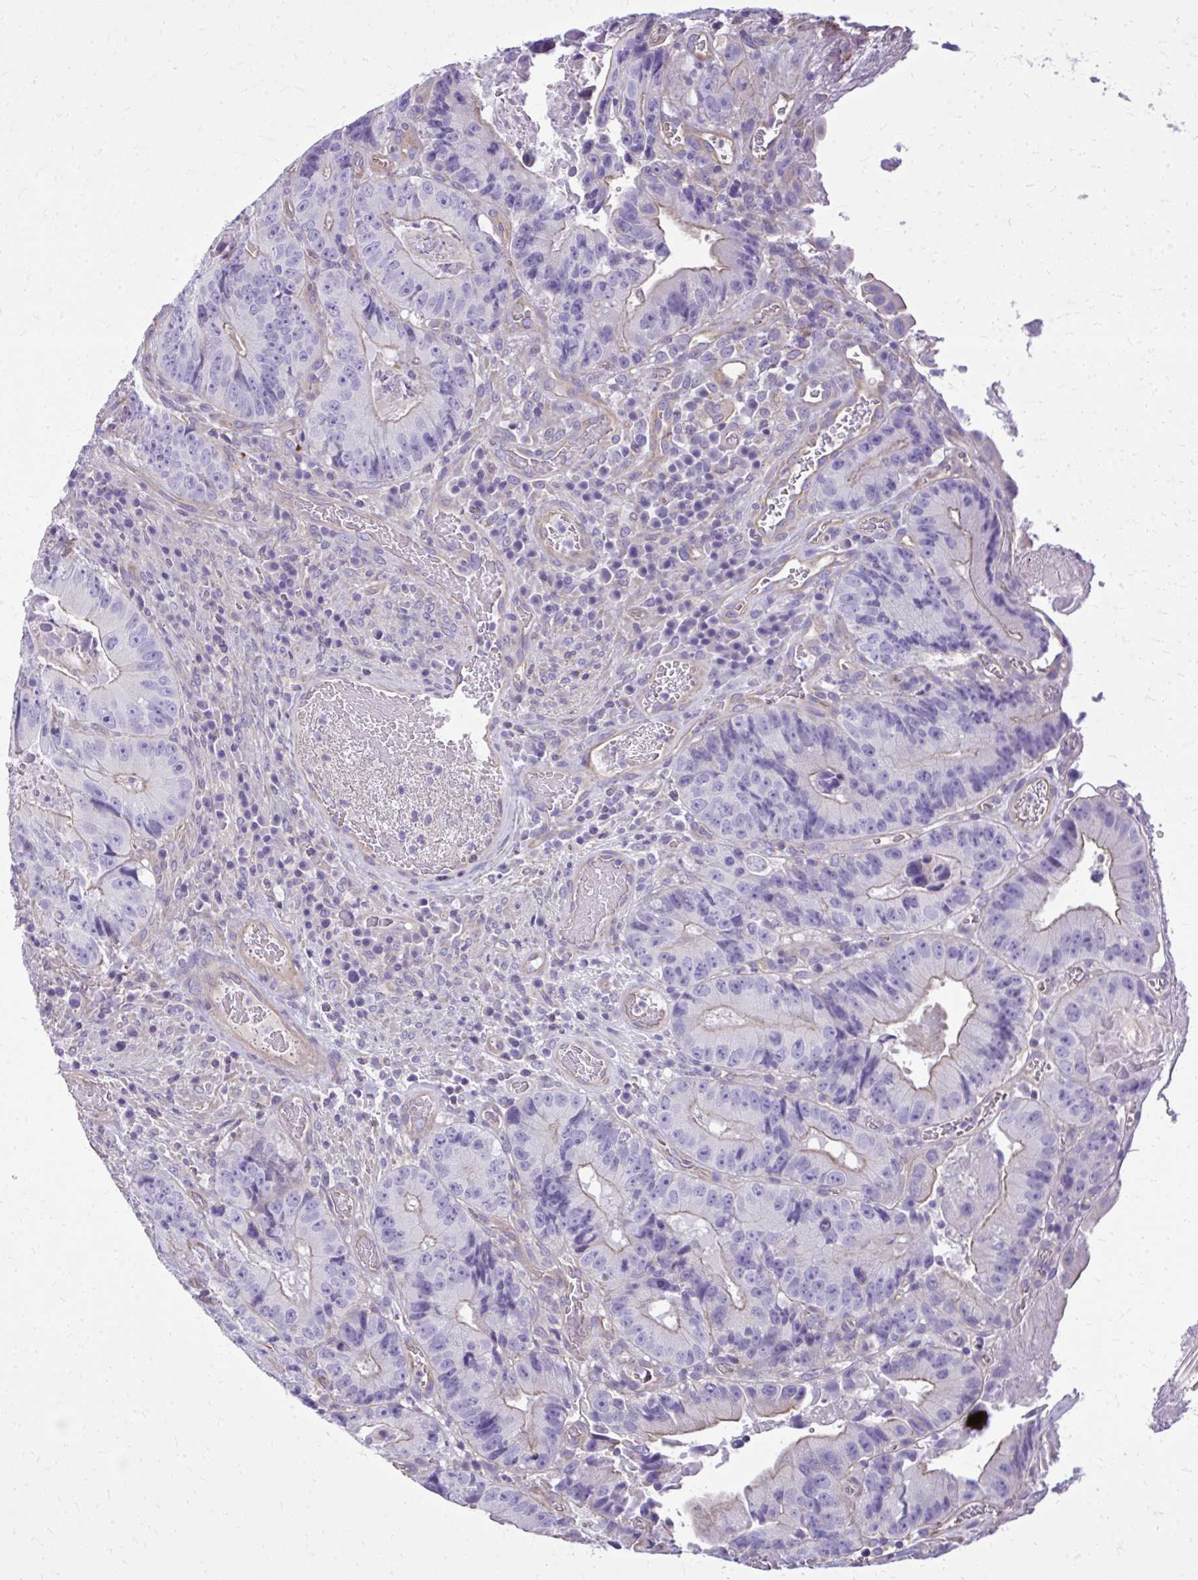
{"staining": {"intensity": "moderate", "quantity": "25%-75%", "location": "cytoplasmic/membranous"}, "tissue": "colorectal cancer", "cell_type": "Tumor cells", "image_type": "cancer", "snomed": [{"axis": "morphology", "description": "Adenocarcinoma, NOS"}, {"axis": "topography", "description": "Colon"}], "caption": "Protein staining demonstrates moderate cytoplasmic/membranous expression in about 25%-75% of tumor cells in colorectal adenocarcinoma.", "gene": "RUNDC3B", "patient": {"sex": "female", "age": 86}}